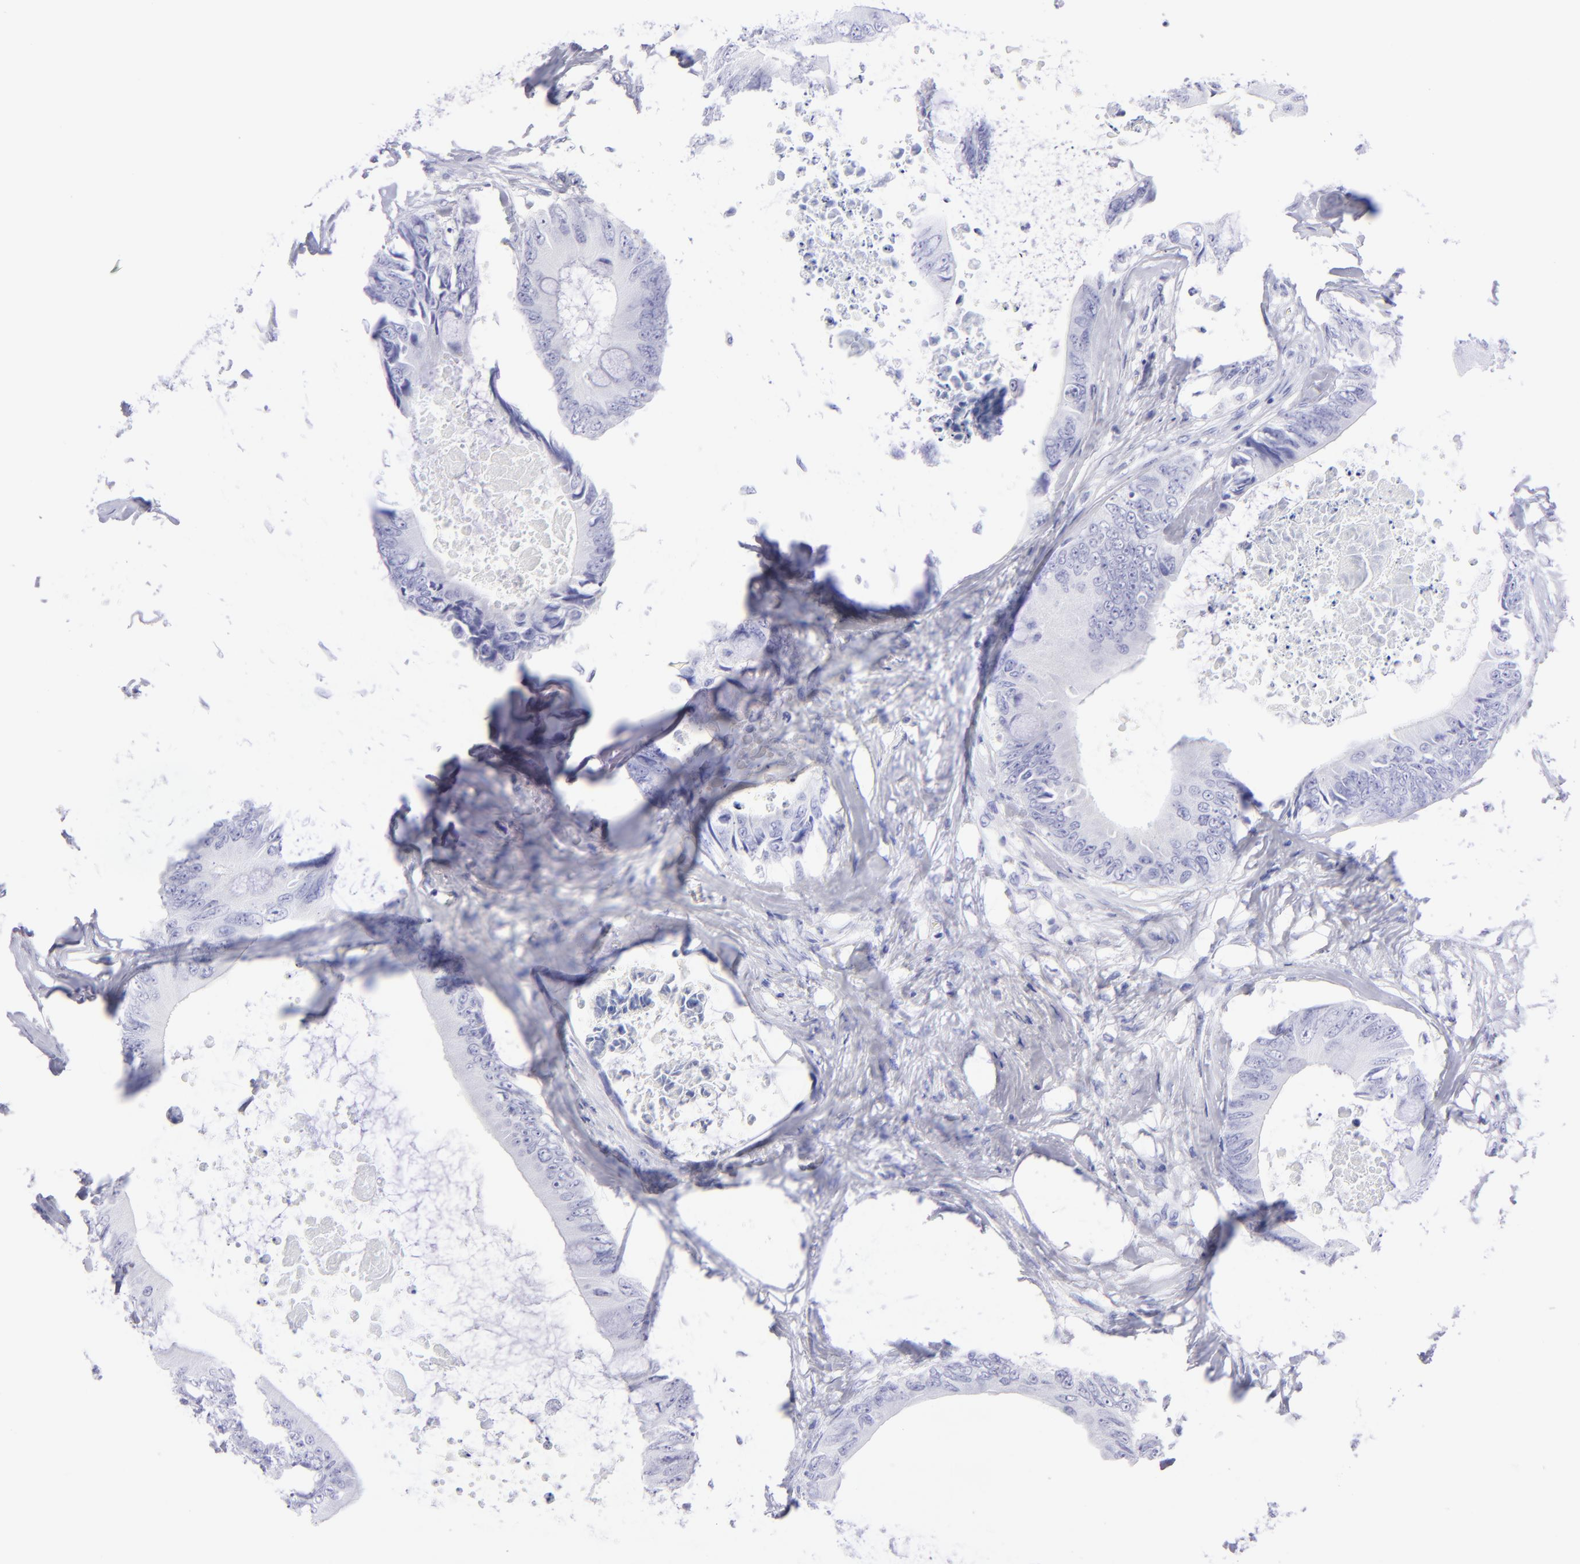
{"staining": {"intensity": "negative", "quantity": "none", "location": "none"}, "tissue": "colorectal cancer", "cell_type": "Tumor cells", "image_type": "cancer", "snomed": [{"axis": "morphology", "description": "Normal tissue, NOS"}, {"axis": "morphology", "description": "Adenocarcinoma, NOS"}, {"axis": "topography", "description": "Rectum"}, {"axis": "topography", "description": "Peripheral nerve tissue"}], "caption": "This is an immunohistochemistry image of human adenocarcinoma (colorectal). There is no positivity in tumor cells.", "gene": "SLC1A2", "patient": {"sex": "female", "age": 77}}